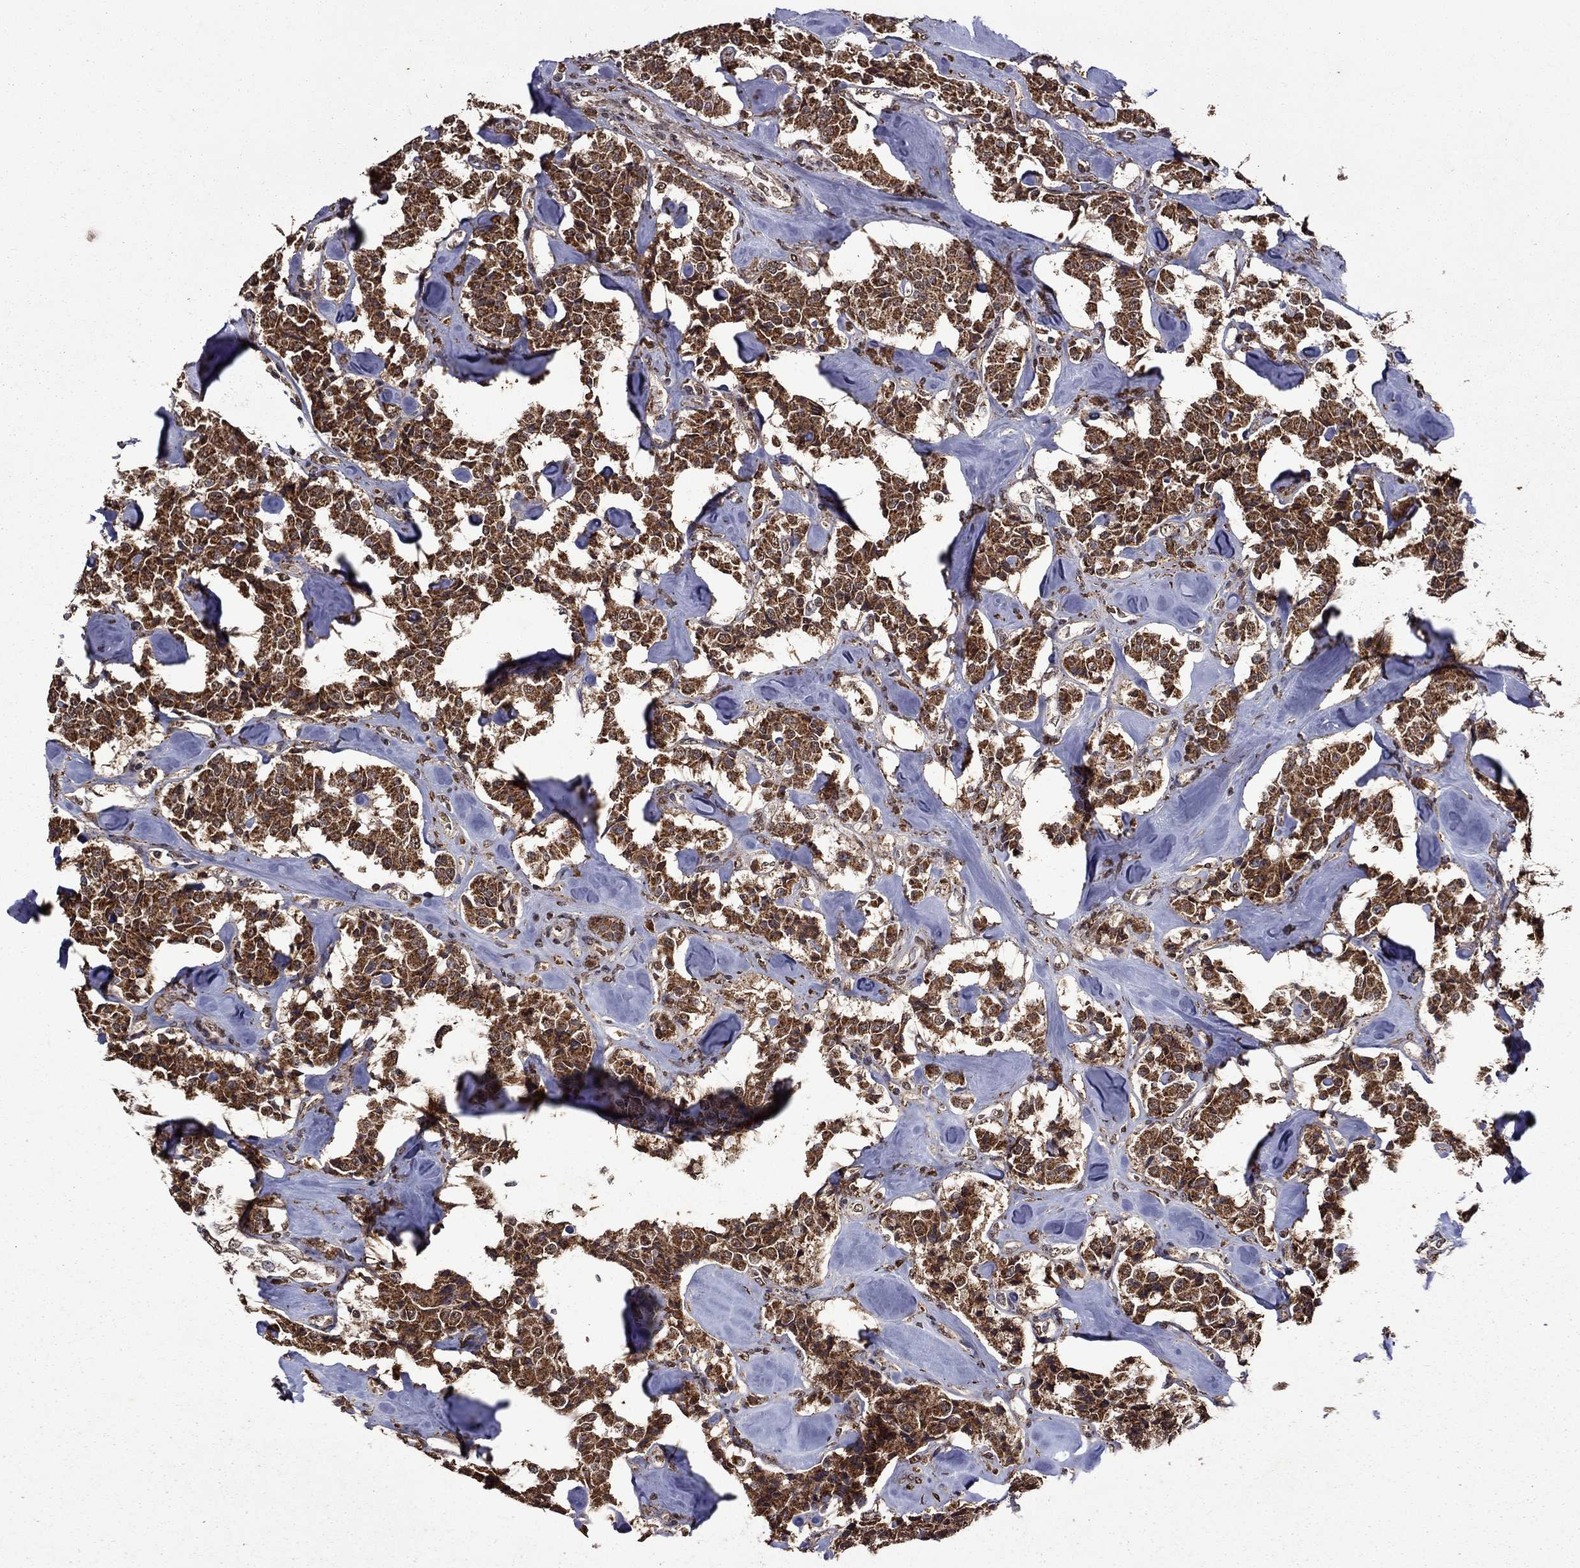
{"staining": {"intensity": "strong", "quantity": ">75%", "location": "cytoplasmic/membranous,nuclear"}, "tissue": "carcinoid", "cell_type": "Tumor cells", "image_type": "cancer", "snomed": [{"axis": "morphology", "description": "Carcinoid, malignant, NOS"}, {"axis": "topography", "description": "Pancreas"}], "caption": "Brown immunohistochemical staining in malignant carcinoid exhibits strong cytoplasmic/membranous and nuclear positivity in approximately >75% of tumor cells.", "gene": "ITM2B", "patient": {"sex": "male", "age": 41}}